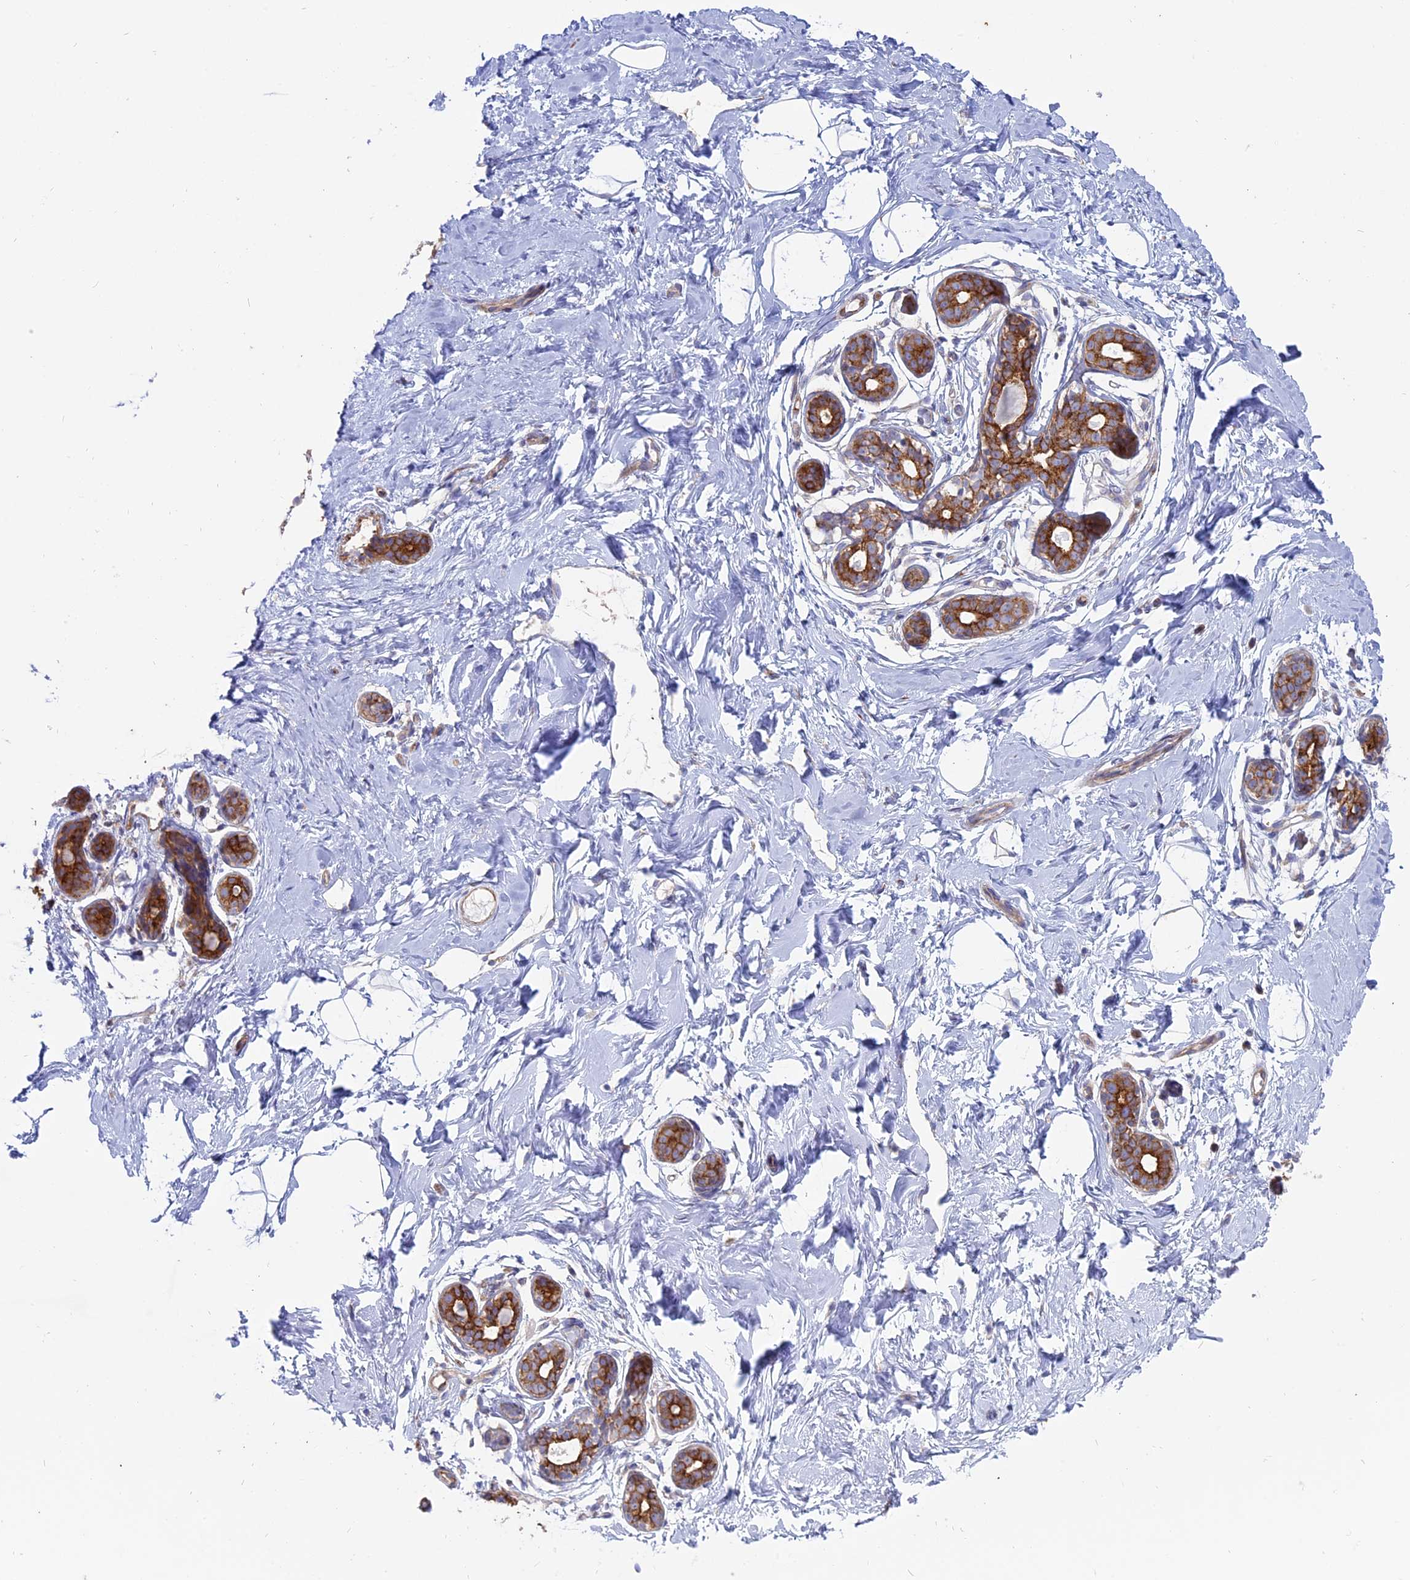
{"staining": {"intensity": "negative", "quantity": "none", "location": "none"}, "tissue": "breast", "cell_type": "Adipocytes", "image_type": "normal", "snomed": [{"axis": "morphology", "description": "Normal tissue, NOS"}, {"axis": "morphology", "description": "Adenoma, NOS"}, {"axis": "topography", "description": "Breast"}], "caption": "This is an immunohistochemistry (IHC) histopathology image of benign human breast. There is no staining in adipocytes.", "gene": "MYO5B", "patient": {"sex": "female", "age": 23}}